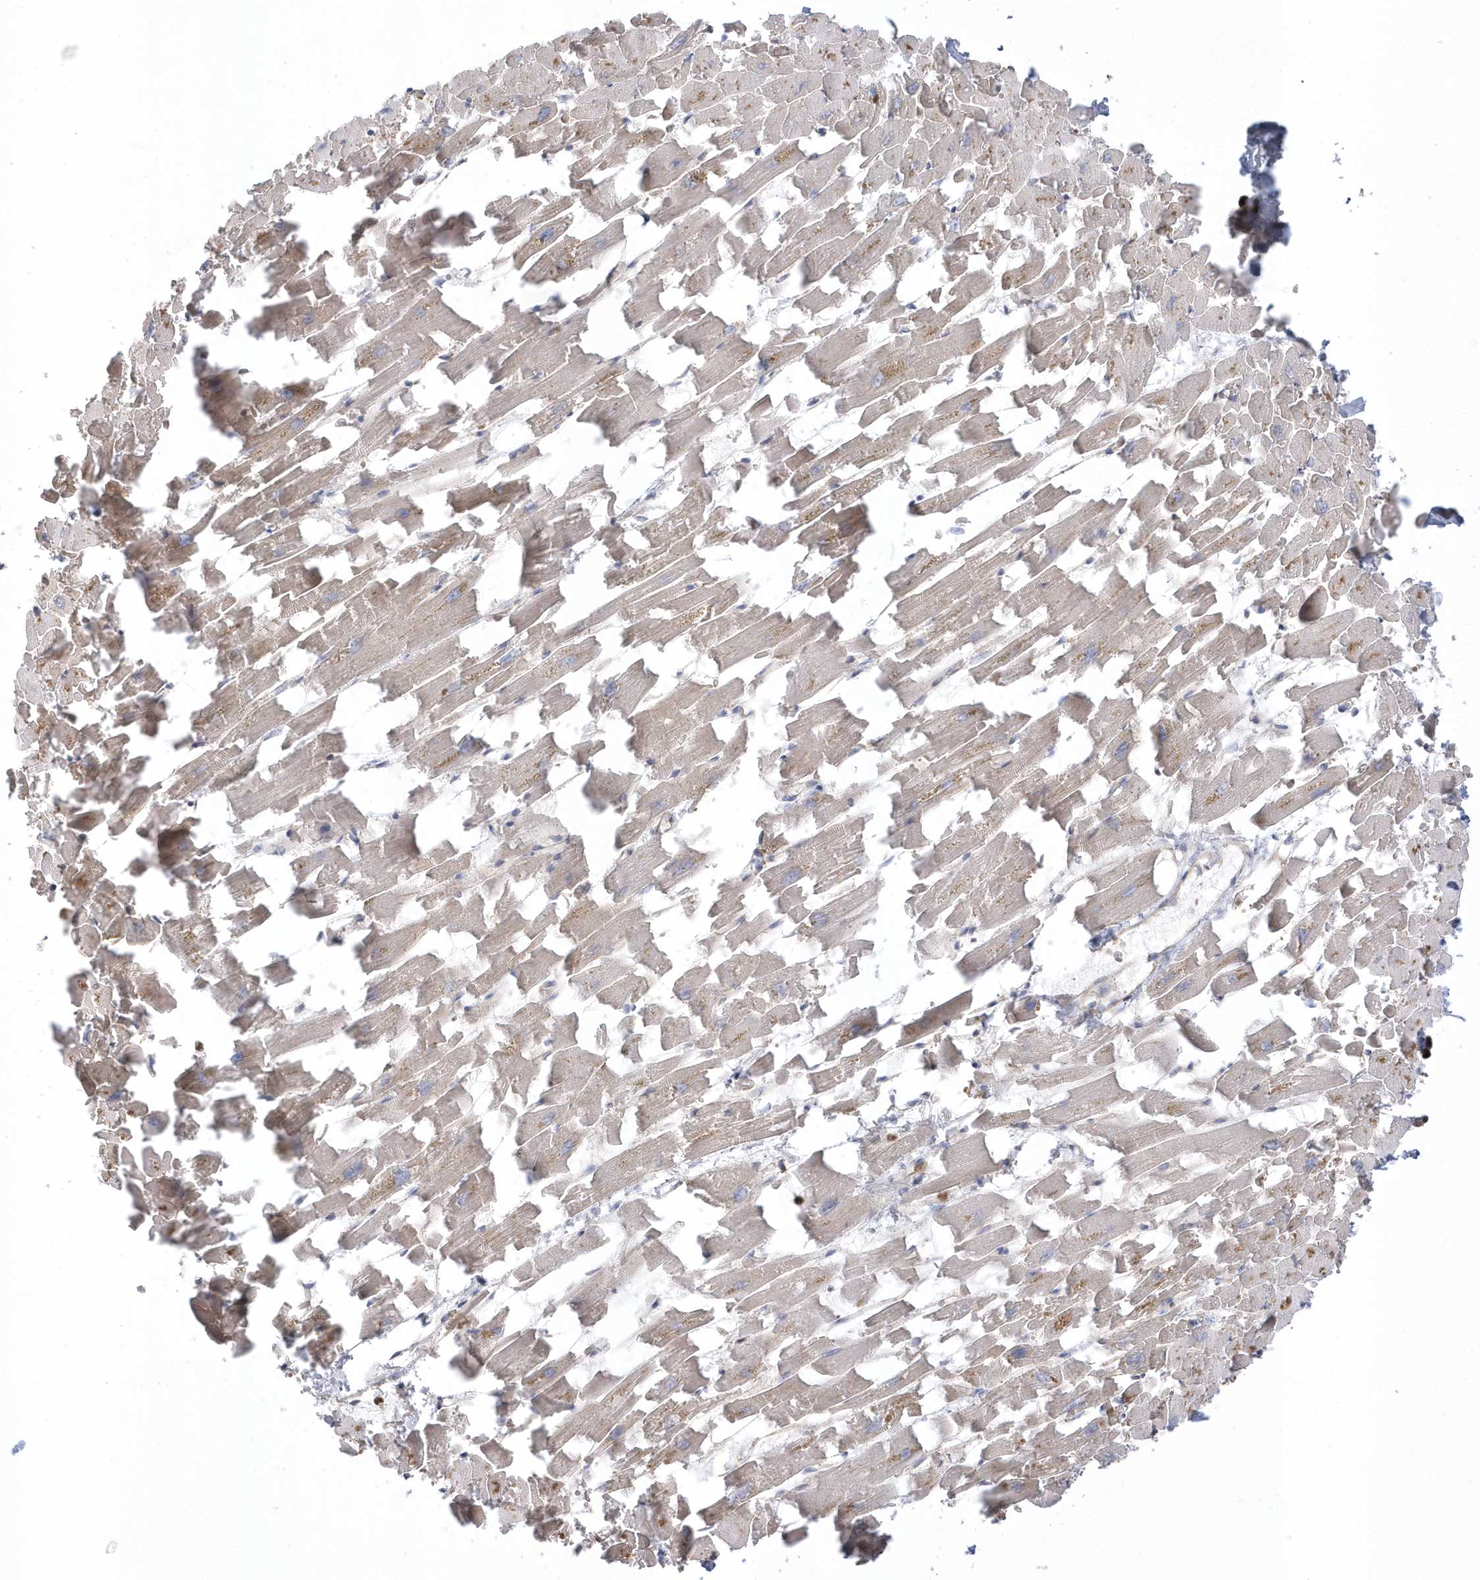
{"staining": {"intensity": "weak", "quantity": "25%-75%", "location": "cytoplasmic/membranous"}, "tissue": "heart muscle", "cell_type": "Cardiomyocytes", "image_type": "normal", "snomed": [{"axis": "morphology", "description": "Normal tissue, NOS"}, {"axis": "topography", "description": "Heart"}], "caption": "Immunohistochemistry (IHC) (DAB) staining of benign heart muscle exhibits weak cytoplasmic/membranous protein expression in about 25%-75% of cardiomyocytes.", "gene": "GTPBP6", "patient": {"sex": "female", "age": 64}}